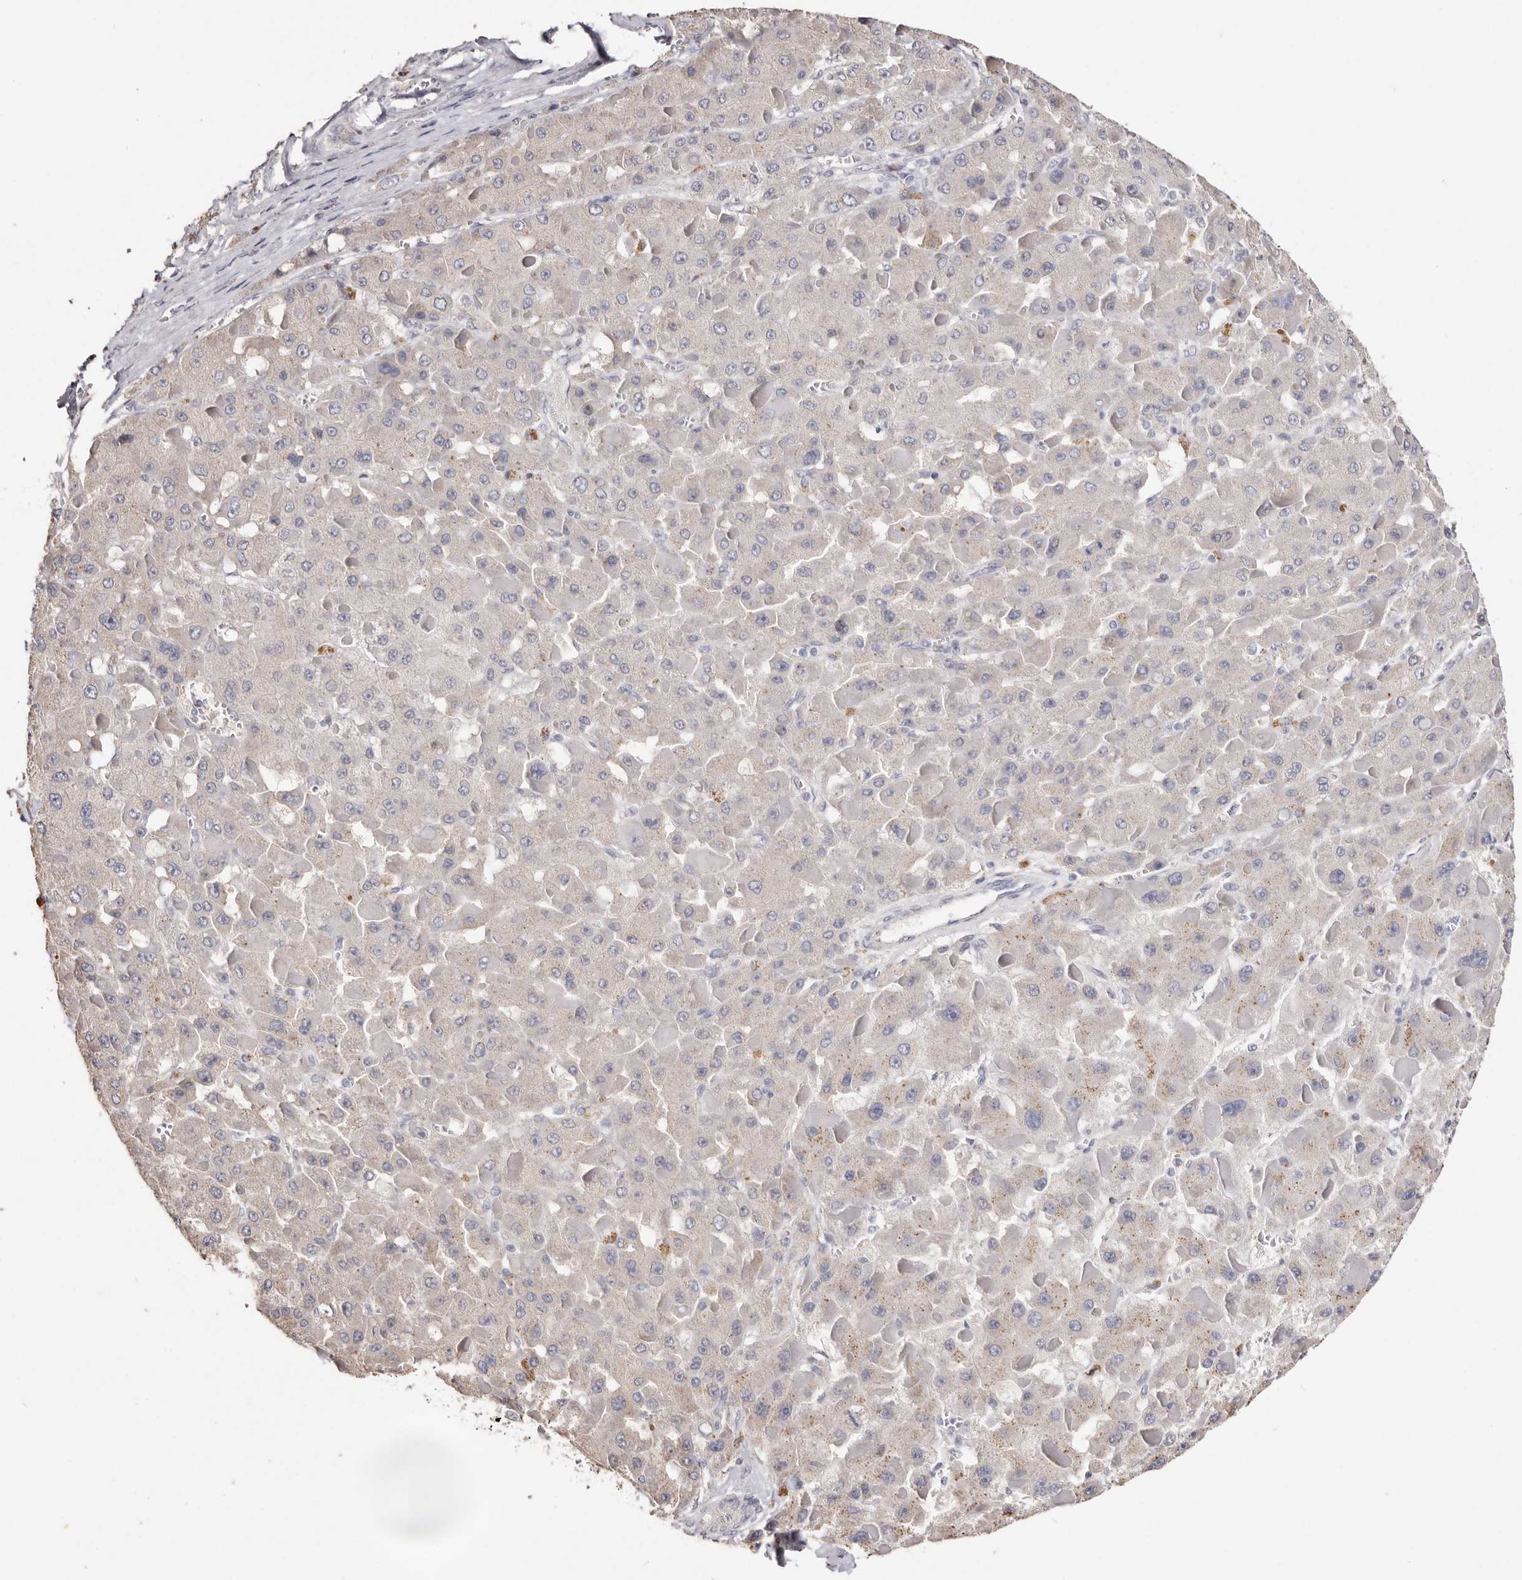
{"staining": {"intensity": "weak", "quantity": "25%-75%", "location": "cytoplasmic/membranous"}, "tissue": "liver cancer", "cell_type": "Tumor cells", "image_type": "cancer", "snomed": [{"axis": "morphology", "description": "Carcinoma, Hepatocellular, NOS"}, {"axis": "topography", "description": "Liver"}], "caption": "Protein expression analysis of human liver cancer (hepatocellular carcinoma) reveals weak cytoplasmic/membranous positivity in approximately 25%-75% of tumor cells. The staining was performed using DAB (3,3'-diaminobenzidine), with brown indicating positive protein expression. Nuclei are stained blue with hematoxylin.", "gene": "LGALS7B", "patient": {"sex": "female", "age": 73}}